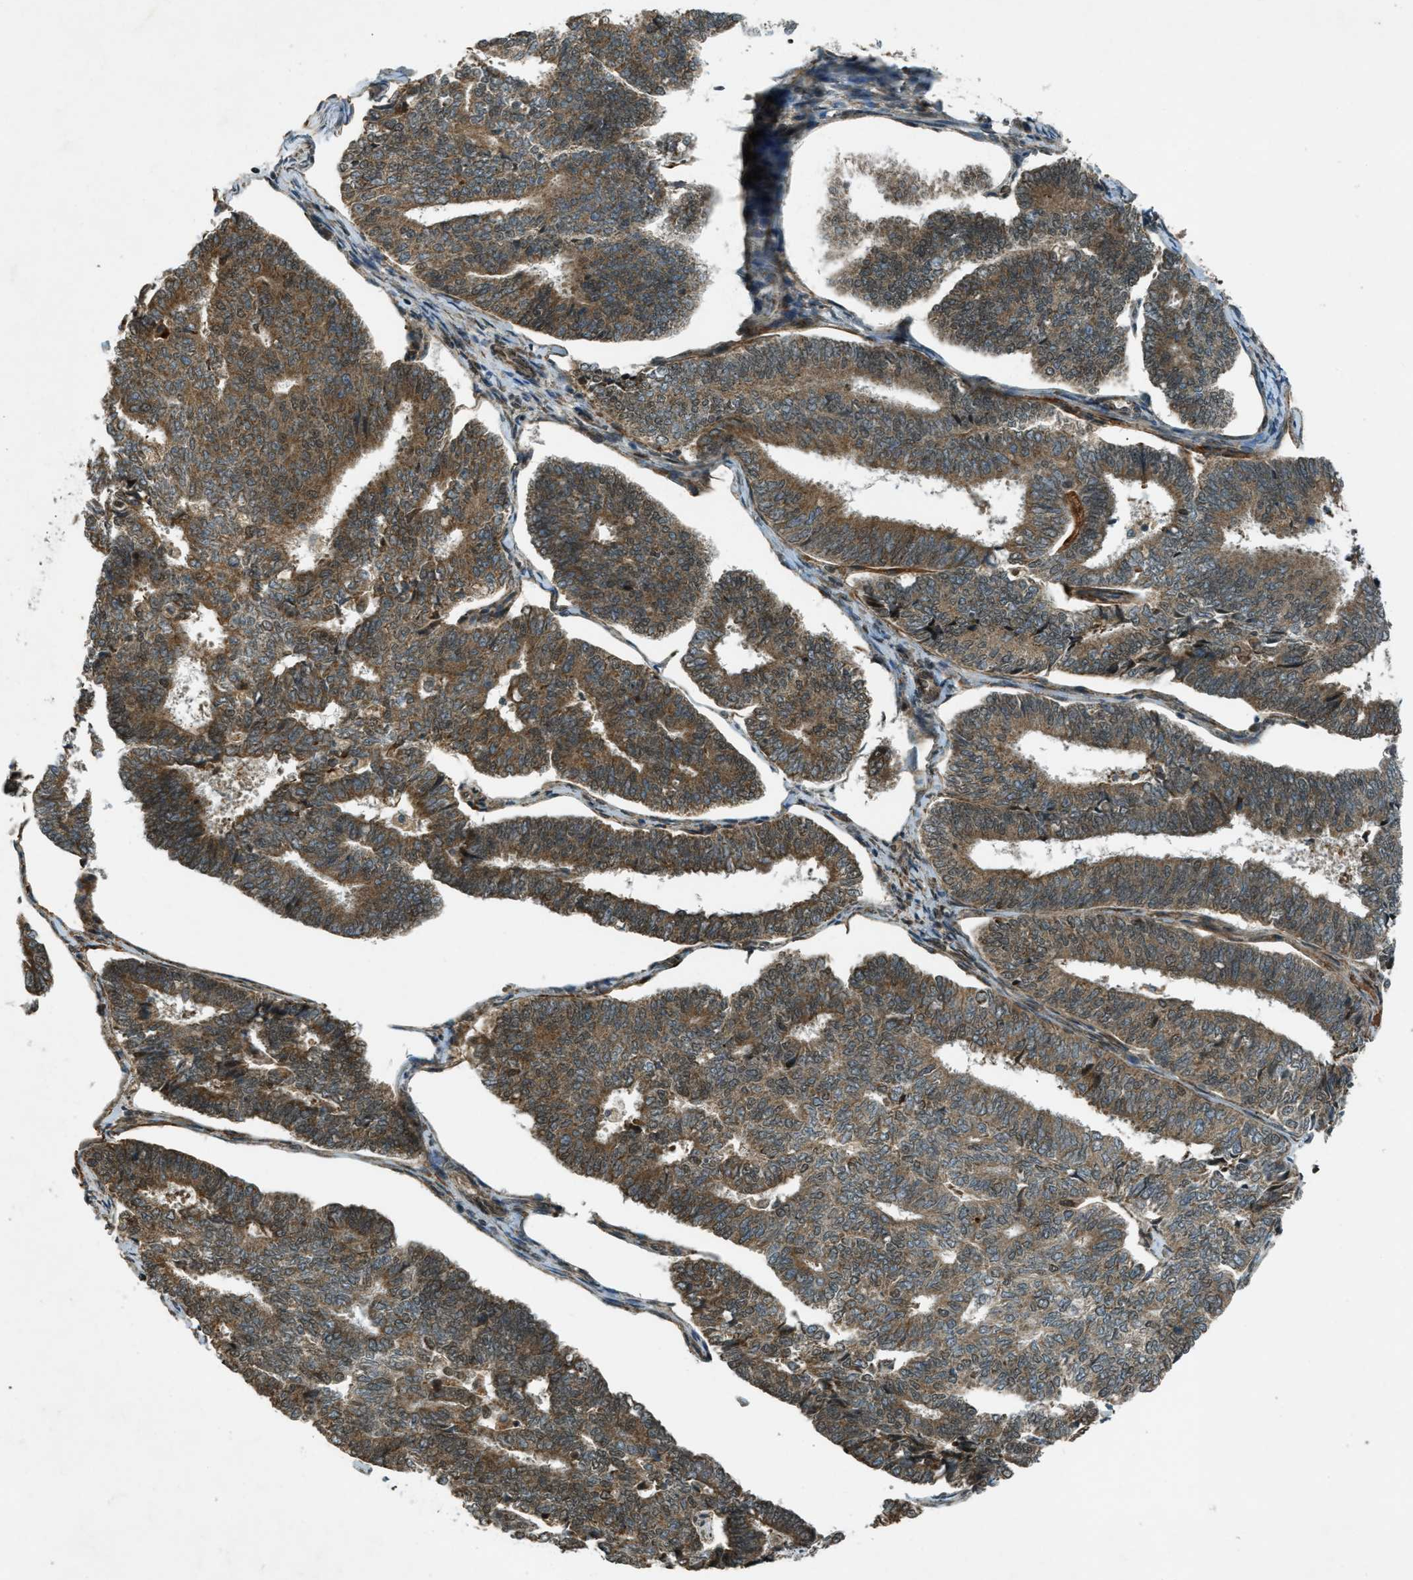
{"staining": {"intensity": "moderate", "quantity": ">75%", "location": "cytoplasmic/membranous"}, "tissue": "endometrial cancer", "cell_type": "Tumor cells", "image_type": "cancer", "snomed": [{"axis": "morphology", "description": "Adenocarcinoma, NOS"}, {"axis": "topography", "description": "Endometrium"}], "caption": "Endometrial adenocarcinoma stained with a brown dye shows moderate cytoplasmic/membranous positive positivity in about >75% of tumor cells.", "gene": "EIF2AK3", "patient": {"sex": "female", "age": 70}}